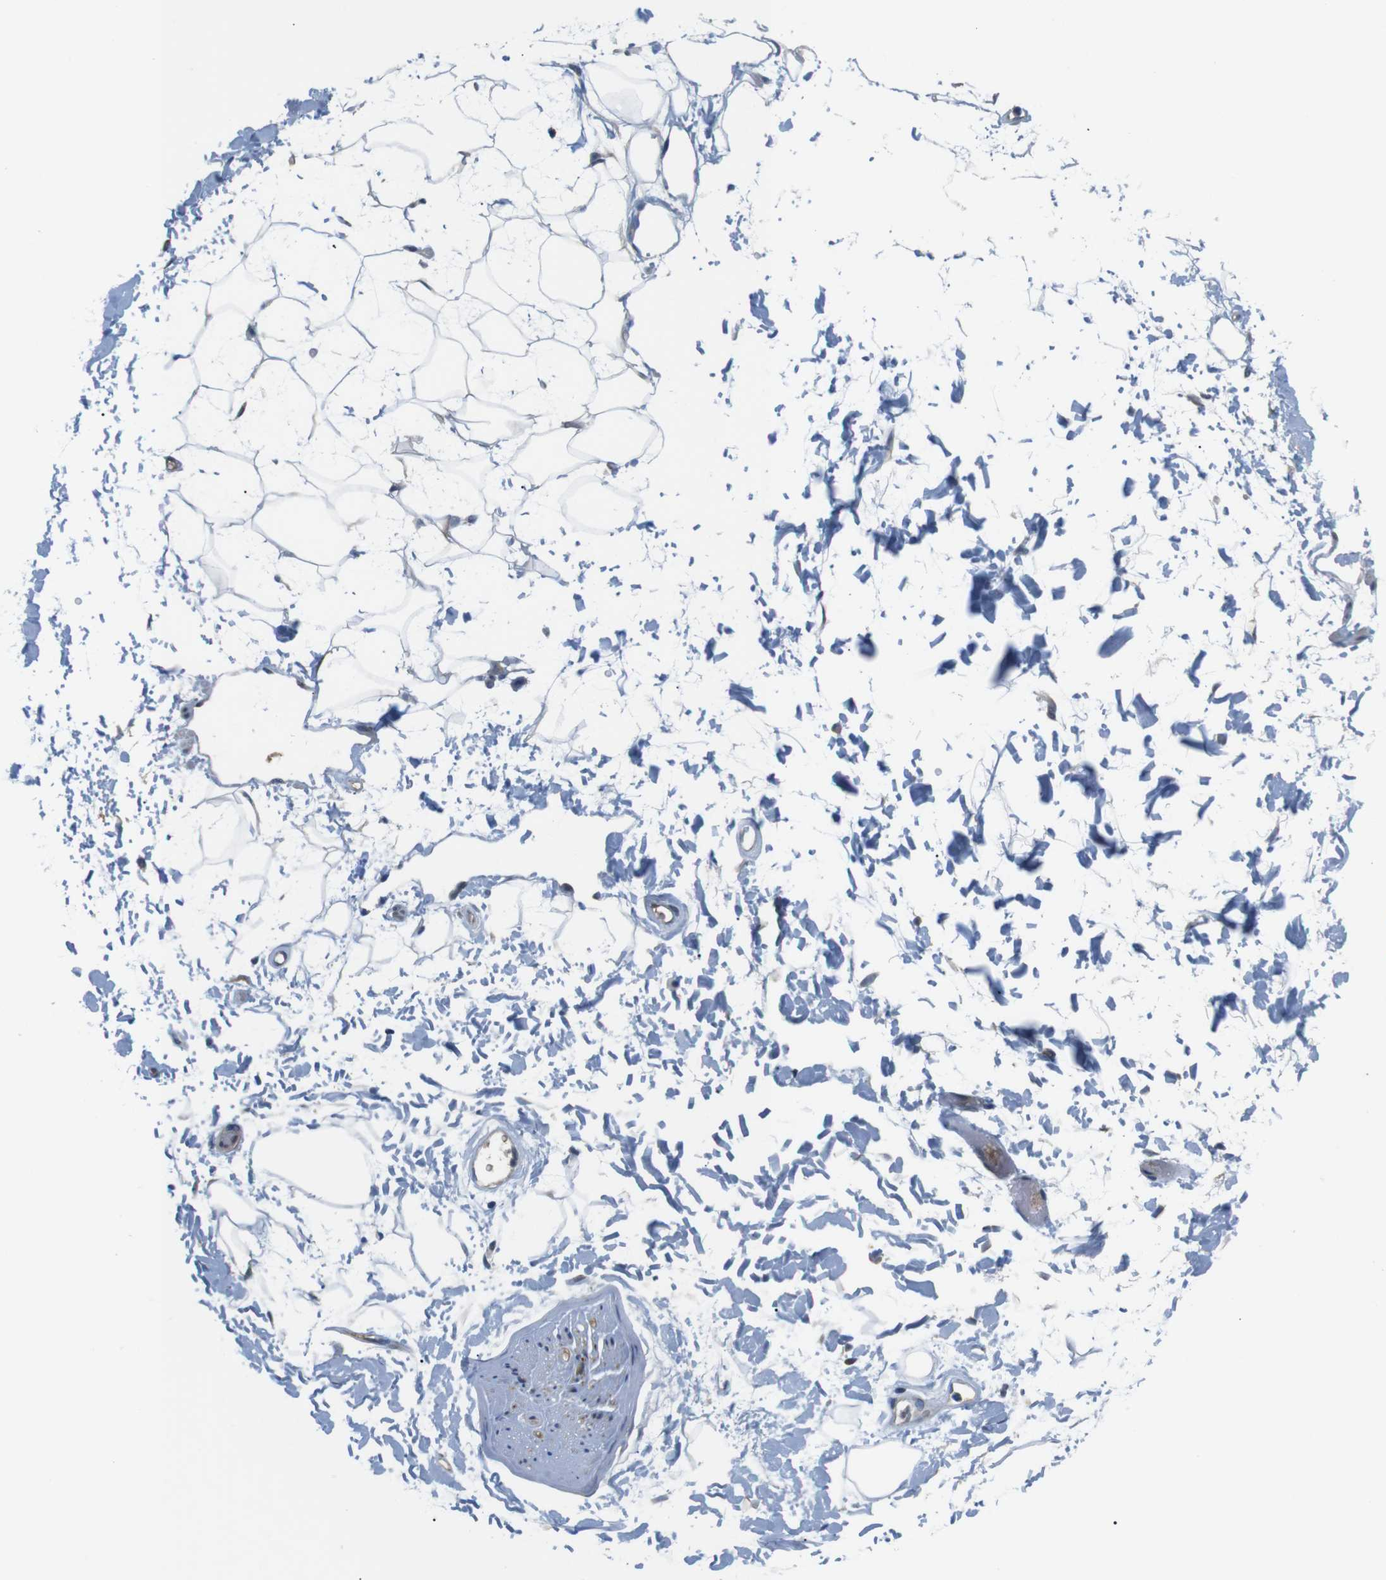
{"staining": {"intensity": "negative", "quantity": "none", "location": "none"}, "tissue": "adipose tissue", "cell_type": "Adipocytes", "image_type": "normal", "snomed": [{"axis": "morphology", "description": "Normal tissue, NOS"}, {"axis": "topography", "description": "Soft tissue"}], "caption": "High magnification brightfield microscopy of normal adipose tissue stained with DAB (brown) and counterstained with hematoxylin (blue): adipocytes show no significant positivity.", "gene": "SMCO2", "patient": {"sex": "male", "age": 72}}